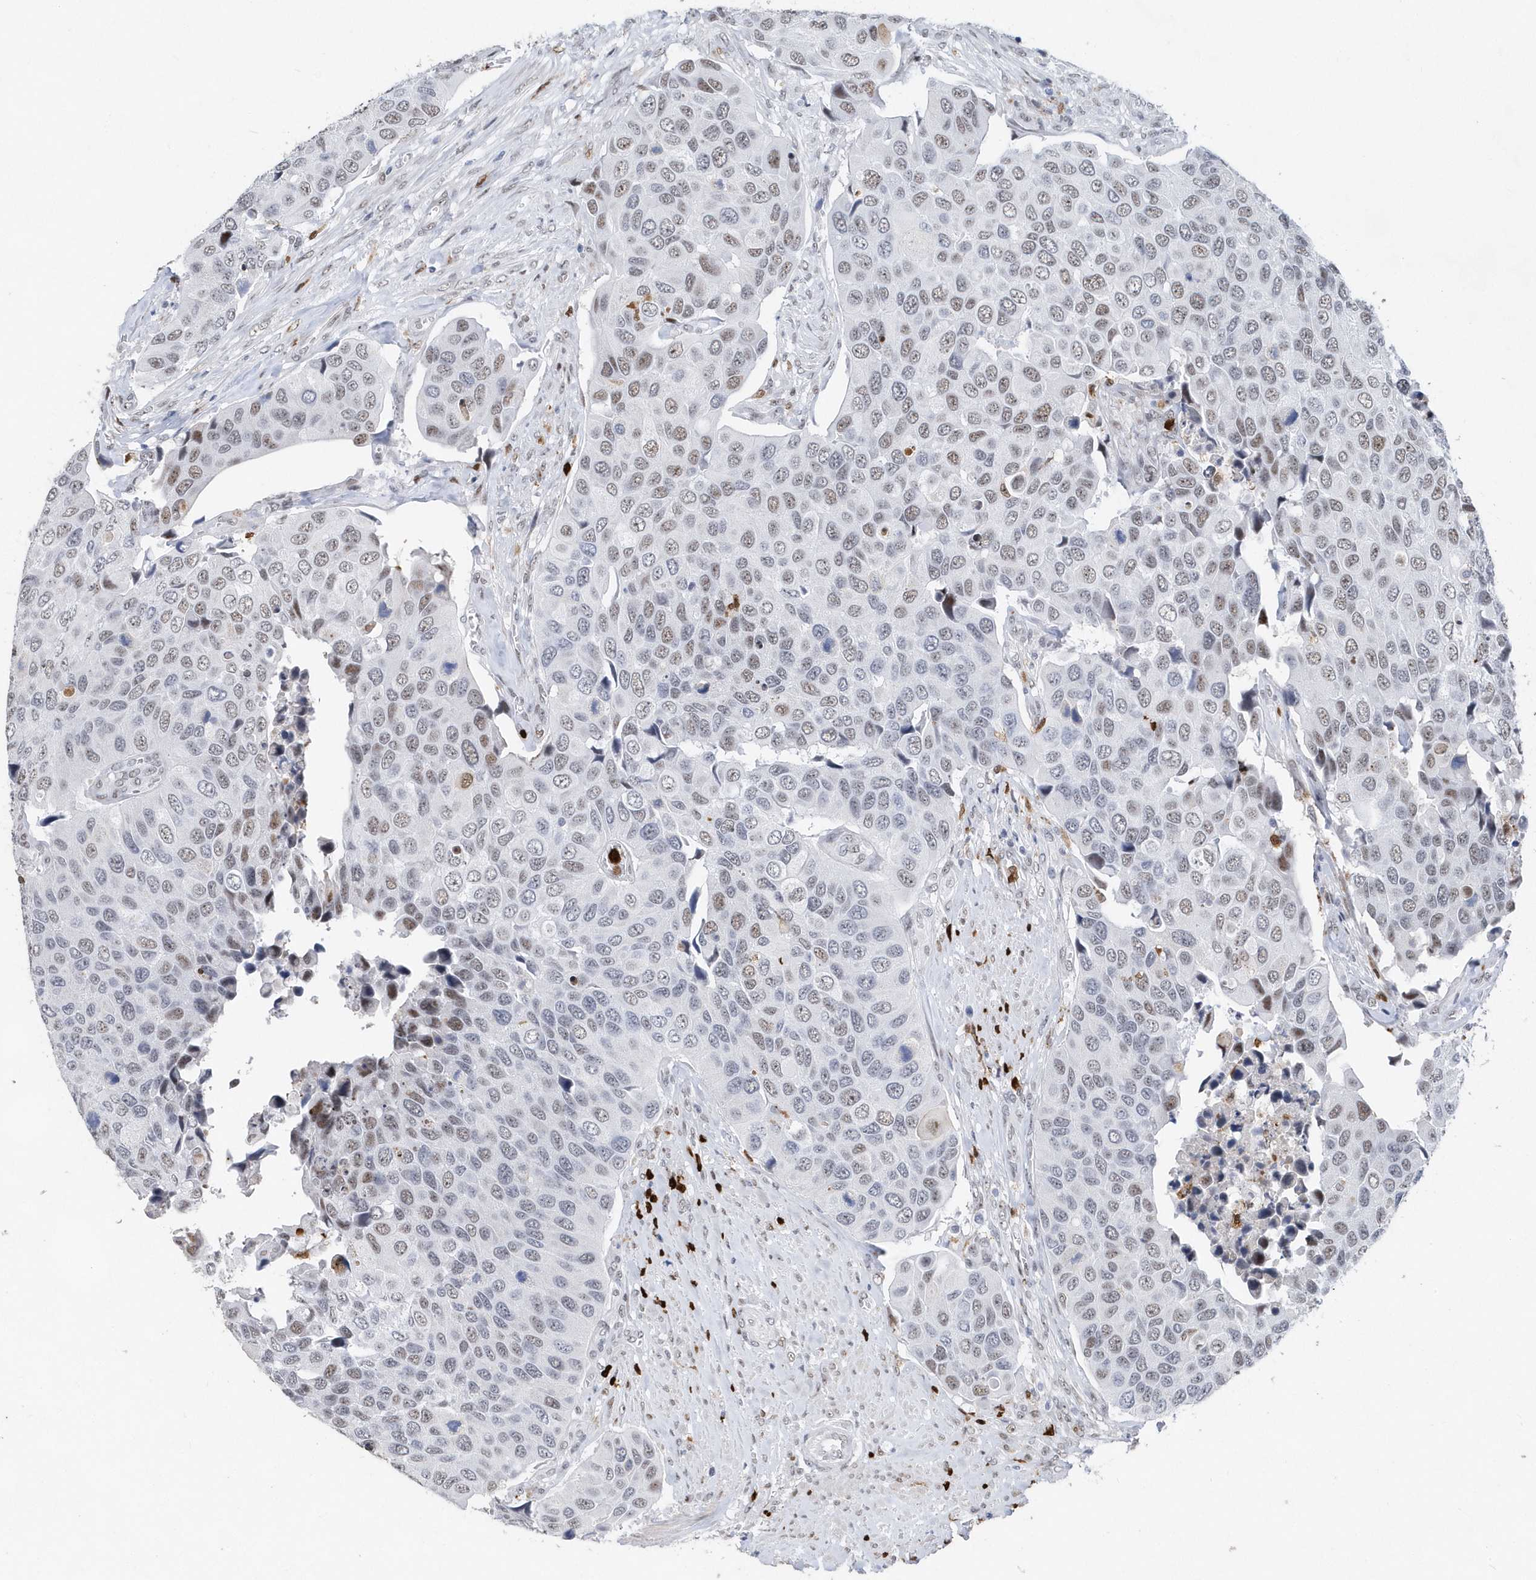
{"staining": {"intensity": "weak", "quantity": "25%-75%", "location": "nuclear"}, "tissue": "urothelial cancer", "cell_type": "Tumor cells", "image_type": "cancer", "snomed": [{"axis": "morphology", "description": "Urothelial carcinoma, High grade"}, {"axis": "topography", "description": "Urinary bladder"}], "caption": "Urothelial carcinoma (high-grade) stained for a protein (brown) exhibits weak nuclear positive positivity in approximately 25%-75% of tumor cells.", "gene": "RPP30", "patient": {"sex": "male", "age": 74}}